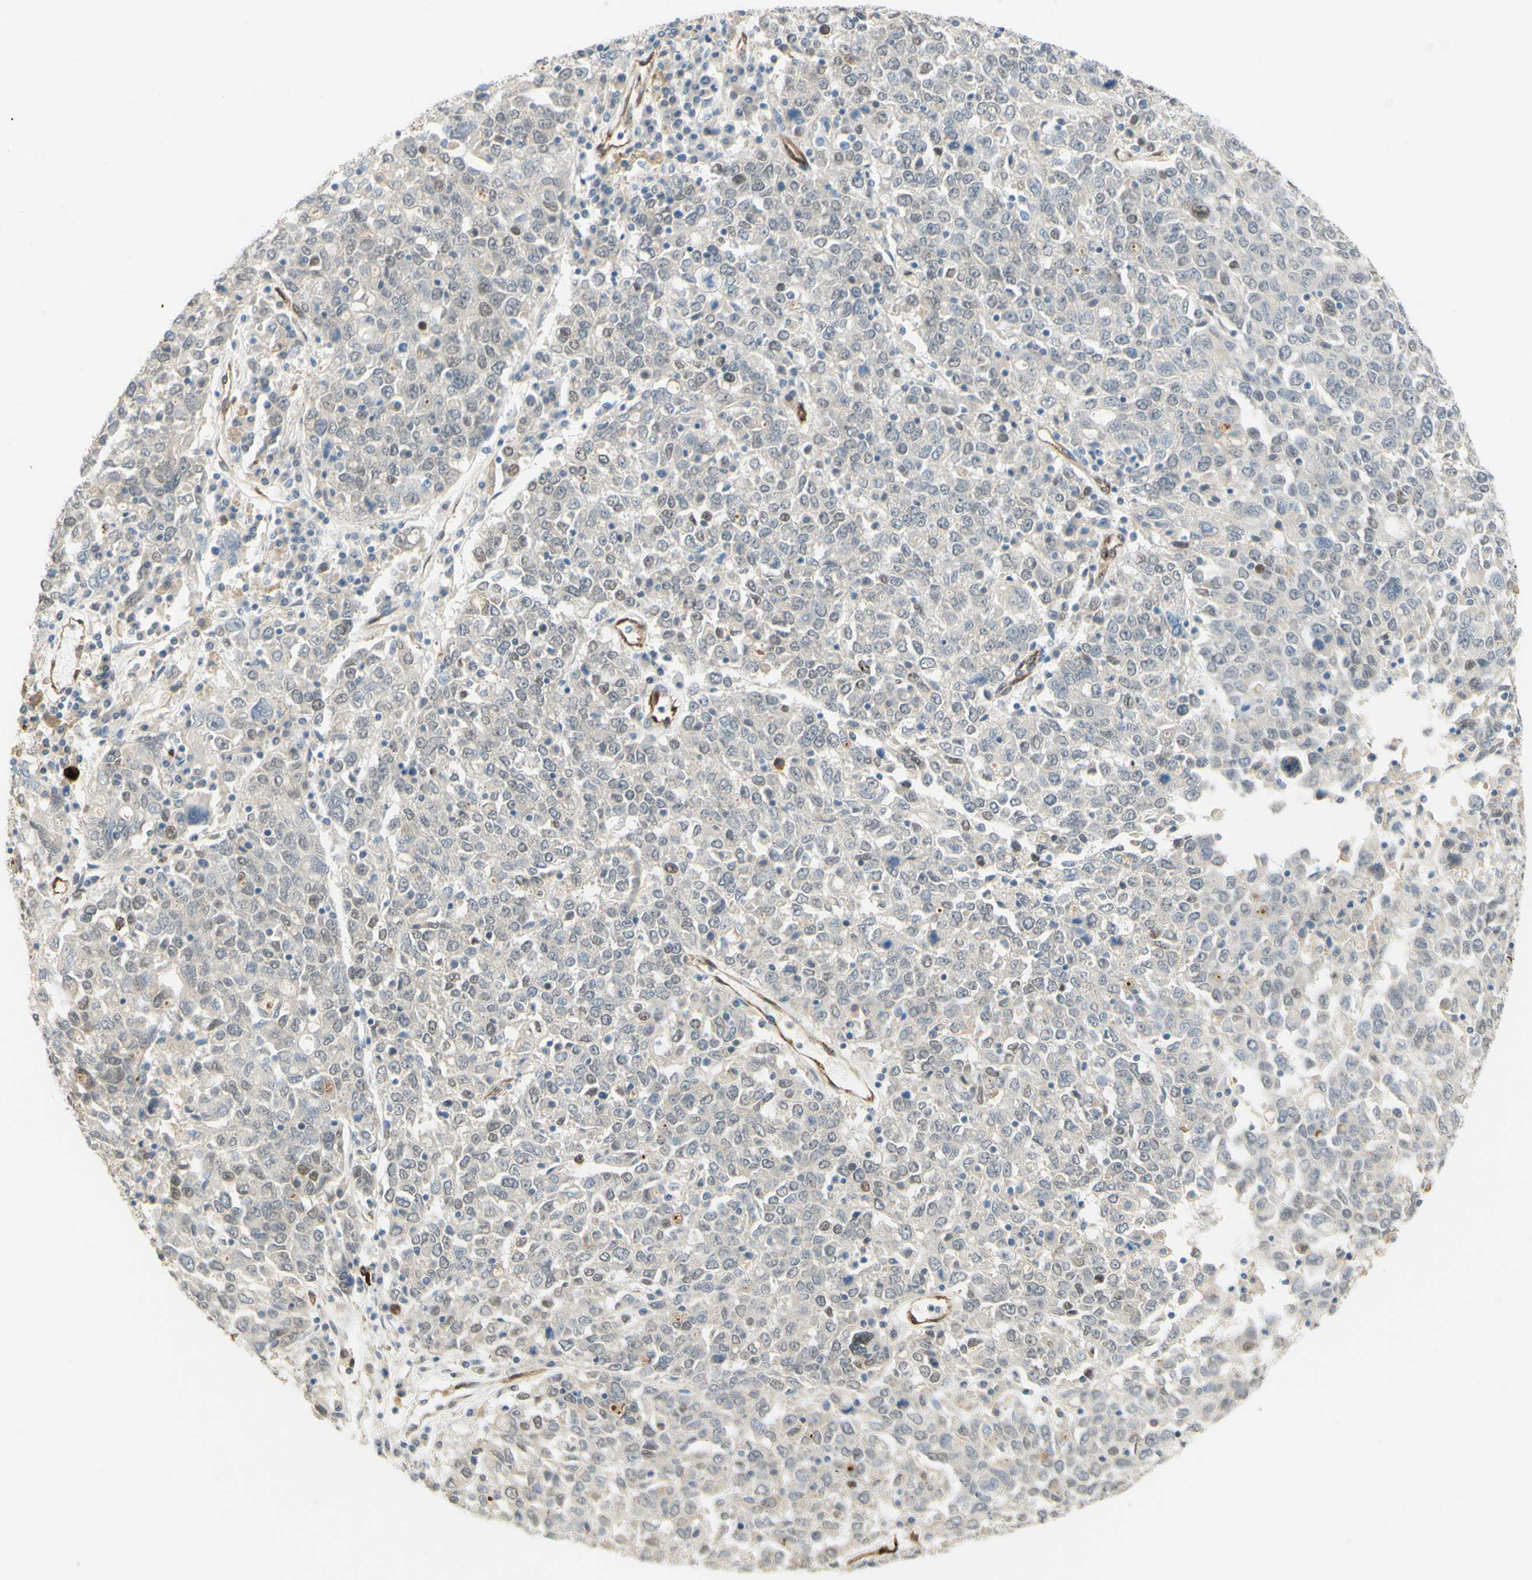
{"staining": {"intensity": "weak", "quantity": "<25%", "location": "nuclear"}, "tissue": "ovarian cancer", "cell_type": "Tumor cells", "image_type": "cancer", "snomed": [{"axis": "morphology", "description": "Carcinoma, endometroid"}, {"axis": "topography", "description": "Ovary"}], "caption": "High magnification brightfield microscopy of ovarian cancer stained with DAB (3,3'-diaminobenzidine) (brown) and counterstained with hematoxylin (blue): tumor cells show no significant positivity.", "gene": "ANGPT2", "patient": {"sex": "female", "age": 62}}